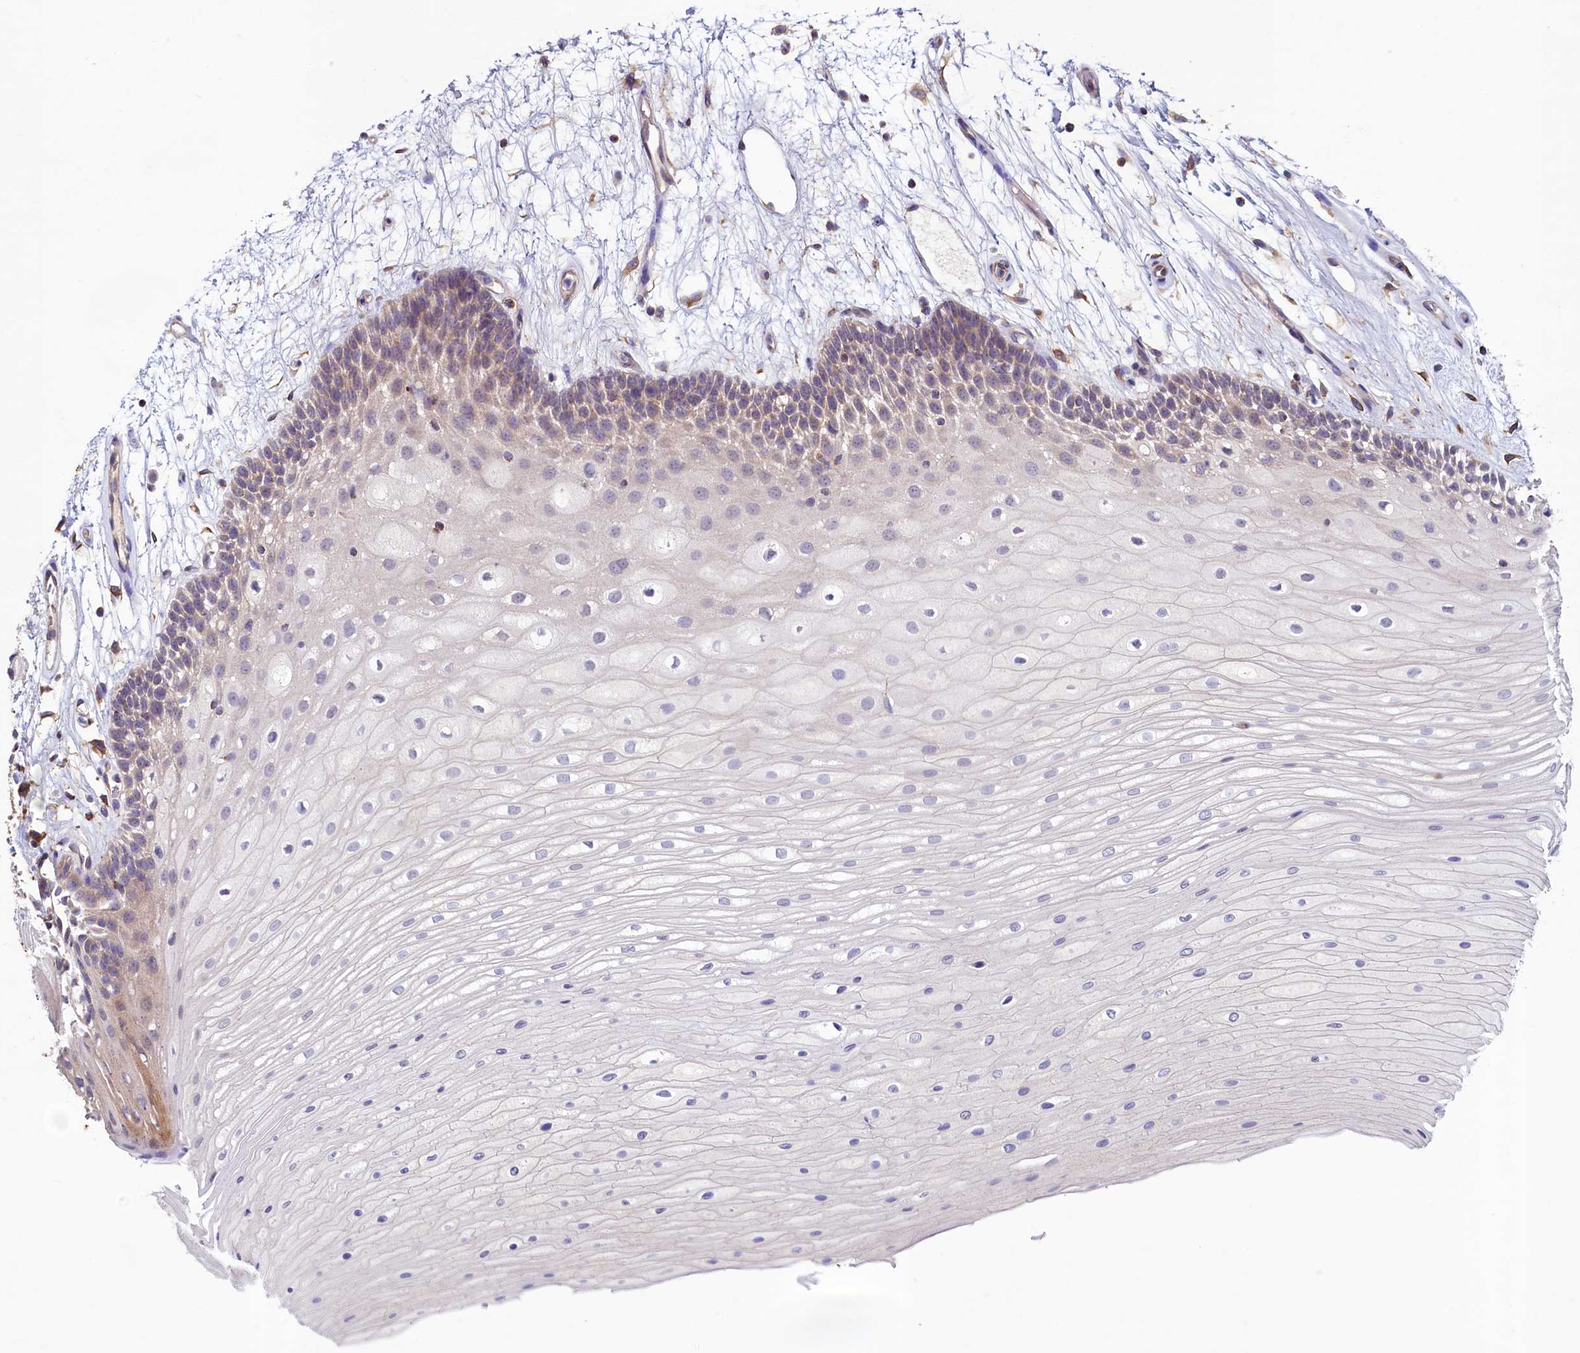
{"staining": {"intensity": "weak", "quantity": "<25%", "location": "cytoplasmic/membranous"}, "tissue": "oral mucosa", "cell_type": "Squamous epithelial cells", "image_type": "normal", "snomed": [{"axis": "morphology", "description": "Normal tissue, NOS"}, {"axis": "topography", "description": "Oral tissue"}], "caption": "High magnification brightfield microscopy of normal oral mucosa stained with DAB (3,3'-diaminobenzidine) (brown) and counterstained with hematoxylin (blue): squamous epithelial cells show no significant expression. (DAB immunohistochemistry (IHC) with hematoxylin counter stain).", "gene": "SPATA2L", "patient": {"sex": "female", "age": 80}}